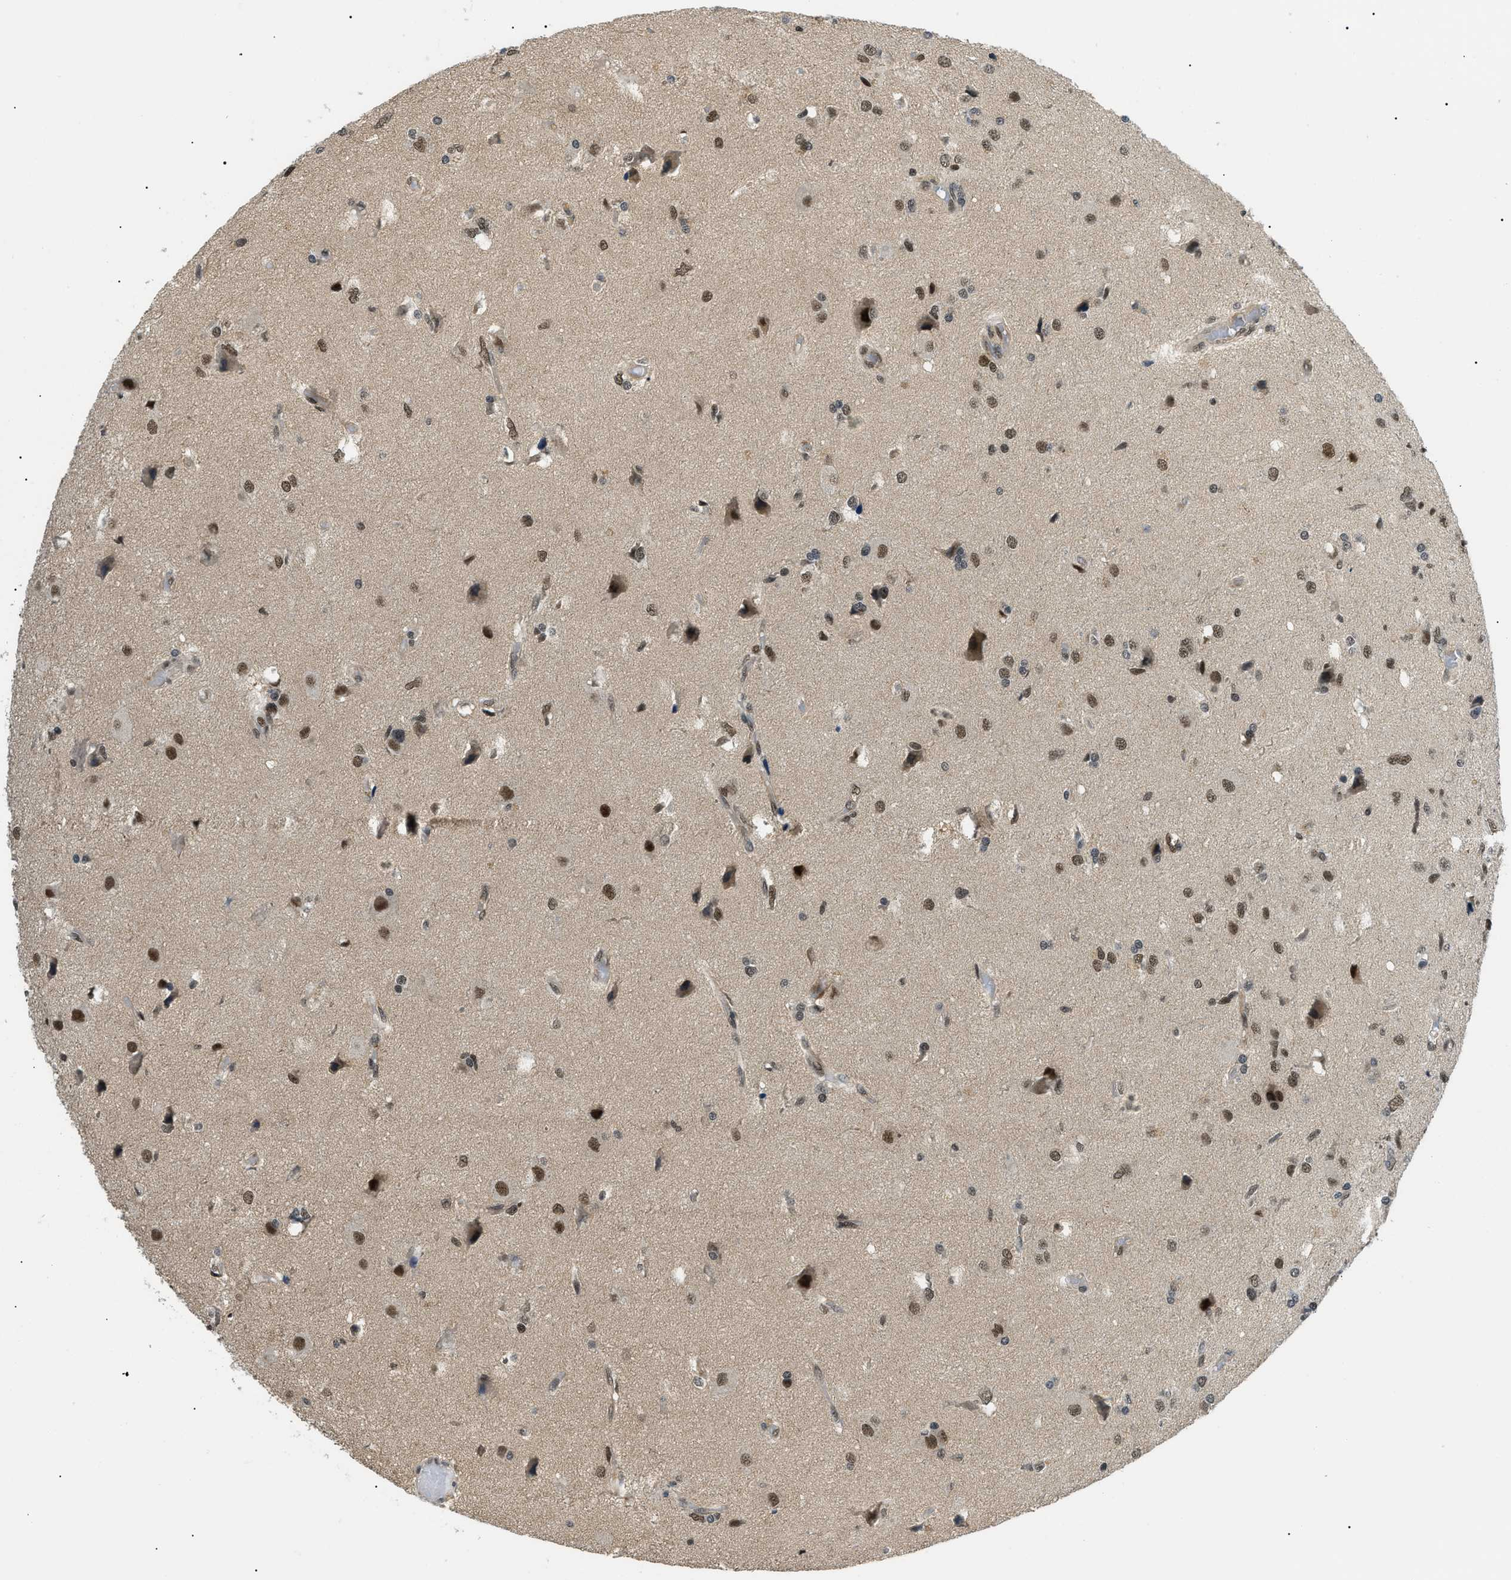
{"staining": {"intensity": "strong", "quantity": ">75%", "location": "nuclear"}, "tissue": "glioma", "cell_type": "Tumor cells", "image_type": "cancer", "snomed": [{"axis": "morphology", "description": "Glioma, malignant, High grade"}, {"axis": "topography", "description": "Brain"}], "caption": "High-grade glioma (malignant) stained with a protein marker displays strong staining in tumor cells.", "gene": "RBM15", "patient": {"sex": "female", "age": 59}}